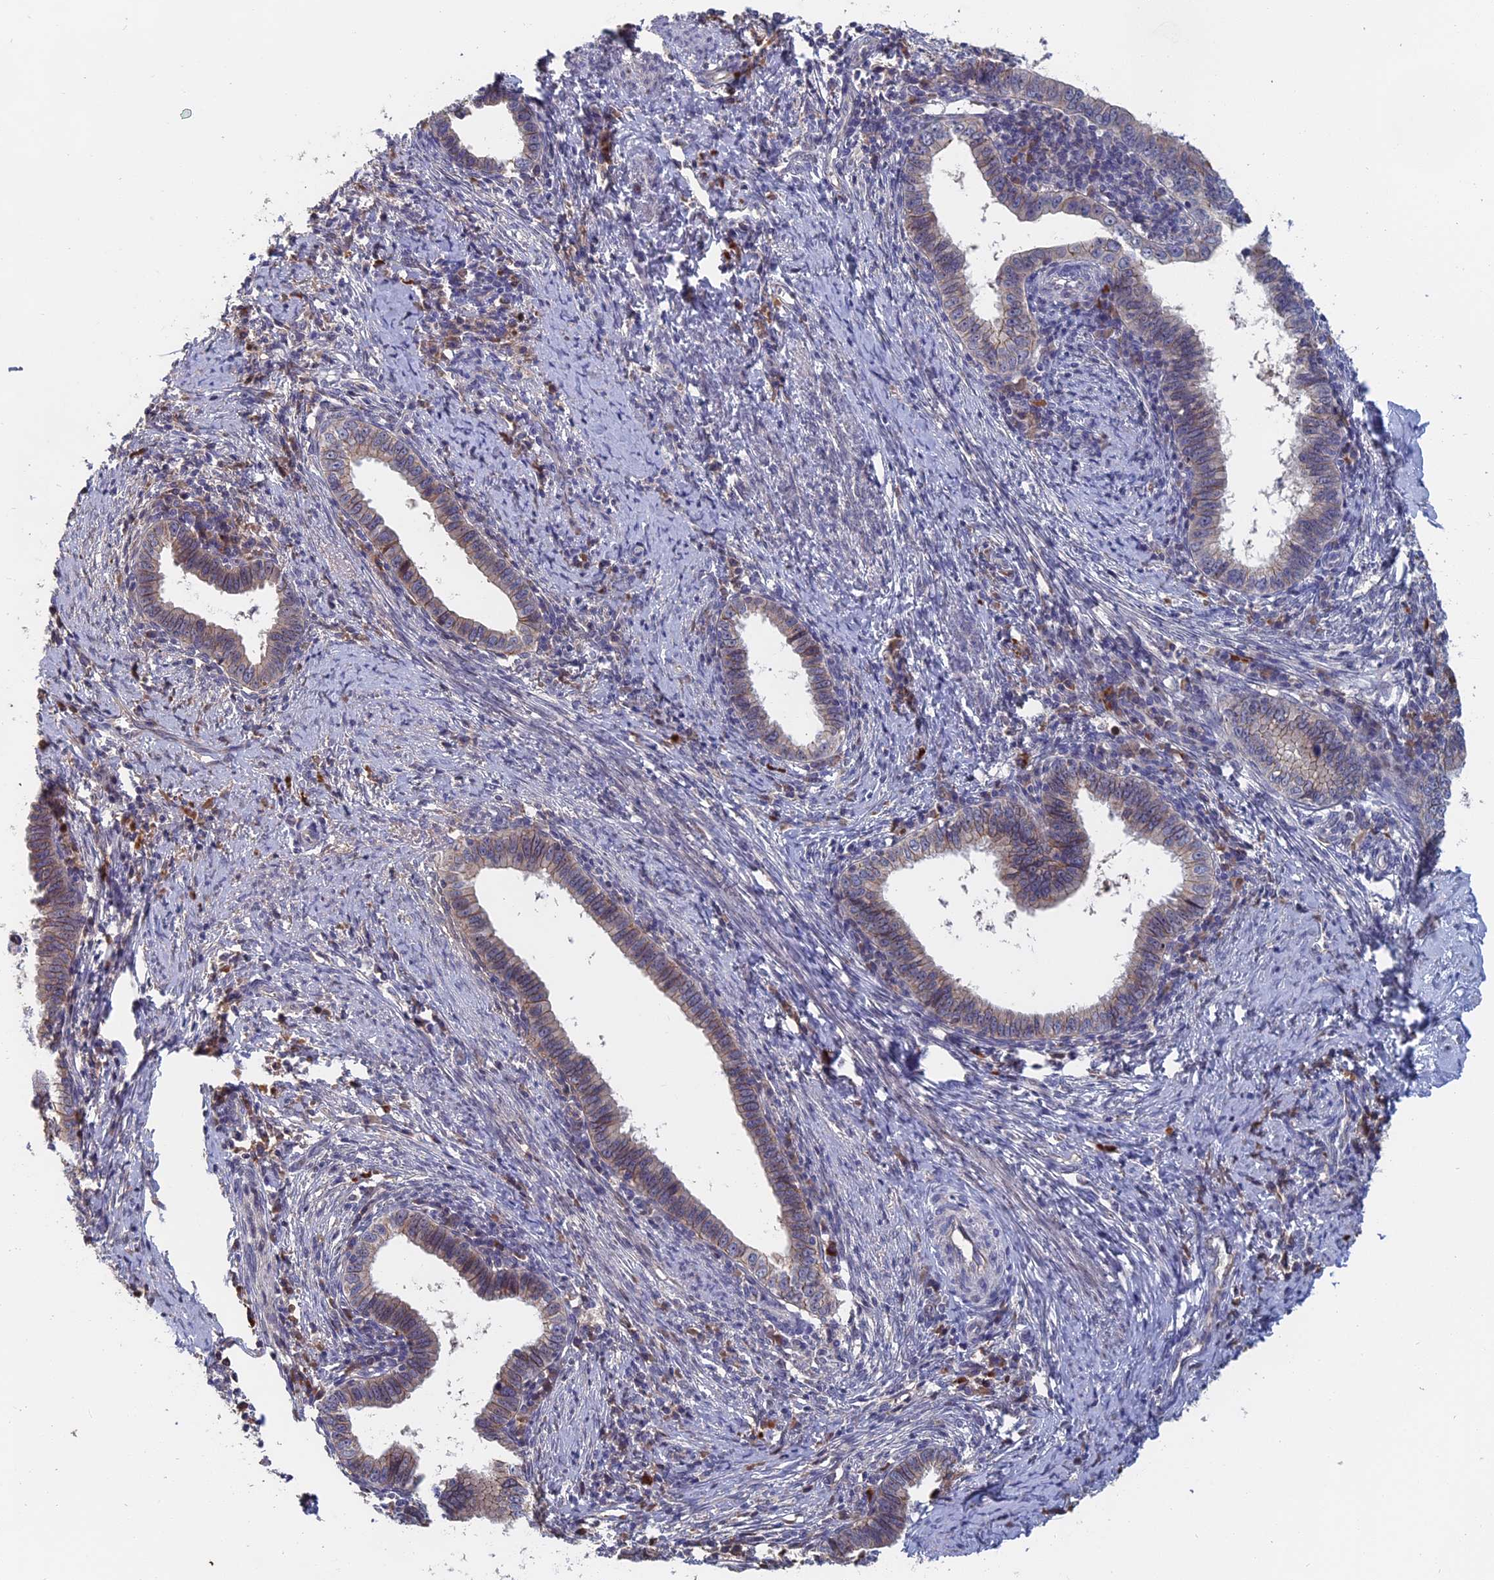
{"staining": {"intensity": "weak", "quantity": "<25%", "location": "cytoplasmic/membranous"}, "tissue": "cervical cancer", "cell_type": "Tumor cells", "image_type": "cancer", "snomed": [{"axis": "morphology", "description": "Adenocarcinoma, NOS"}, {"axis": "topography", "description": "Cervix"}], "caption": "The immunohistochemistry (IHC) photomicrograph has no significant positivity in tumor cells of cervical adenocarcinoma tissue.", "gene": "SLC33A1", "patient": {"sex": "female", "age": 36}}